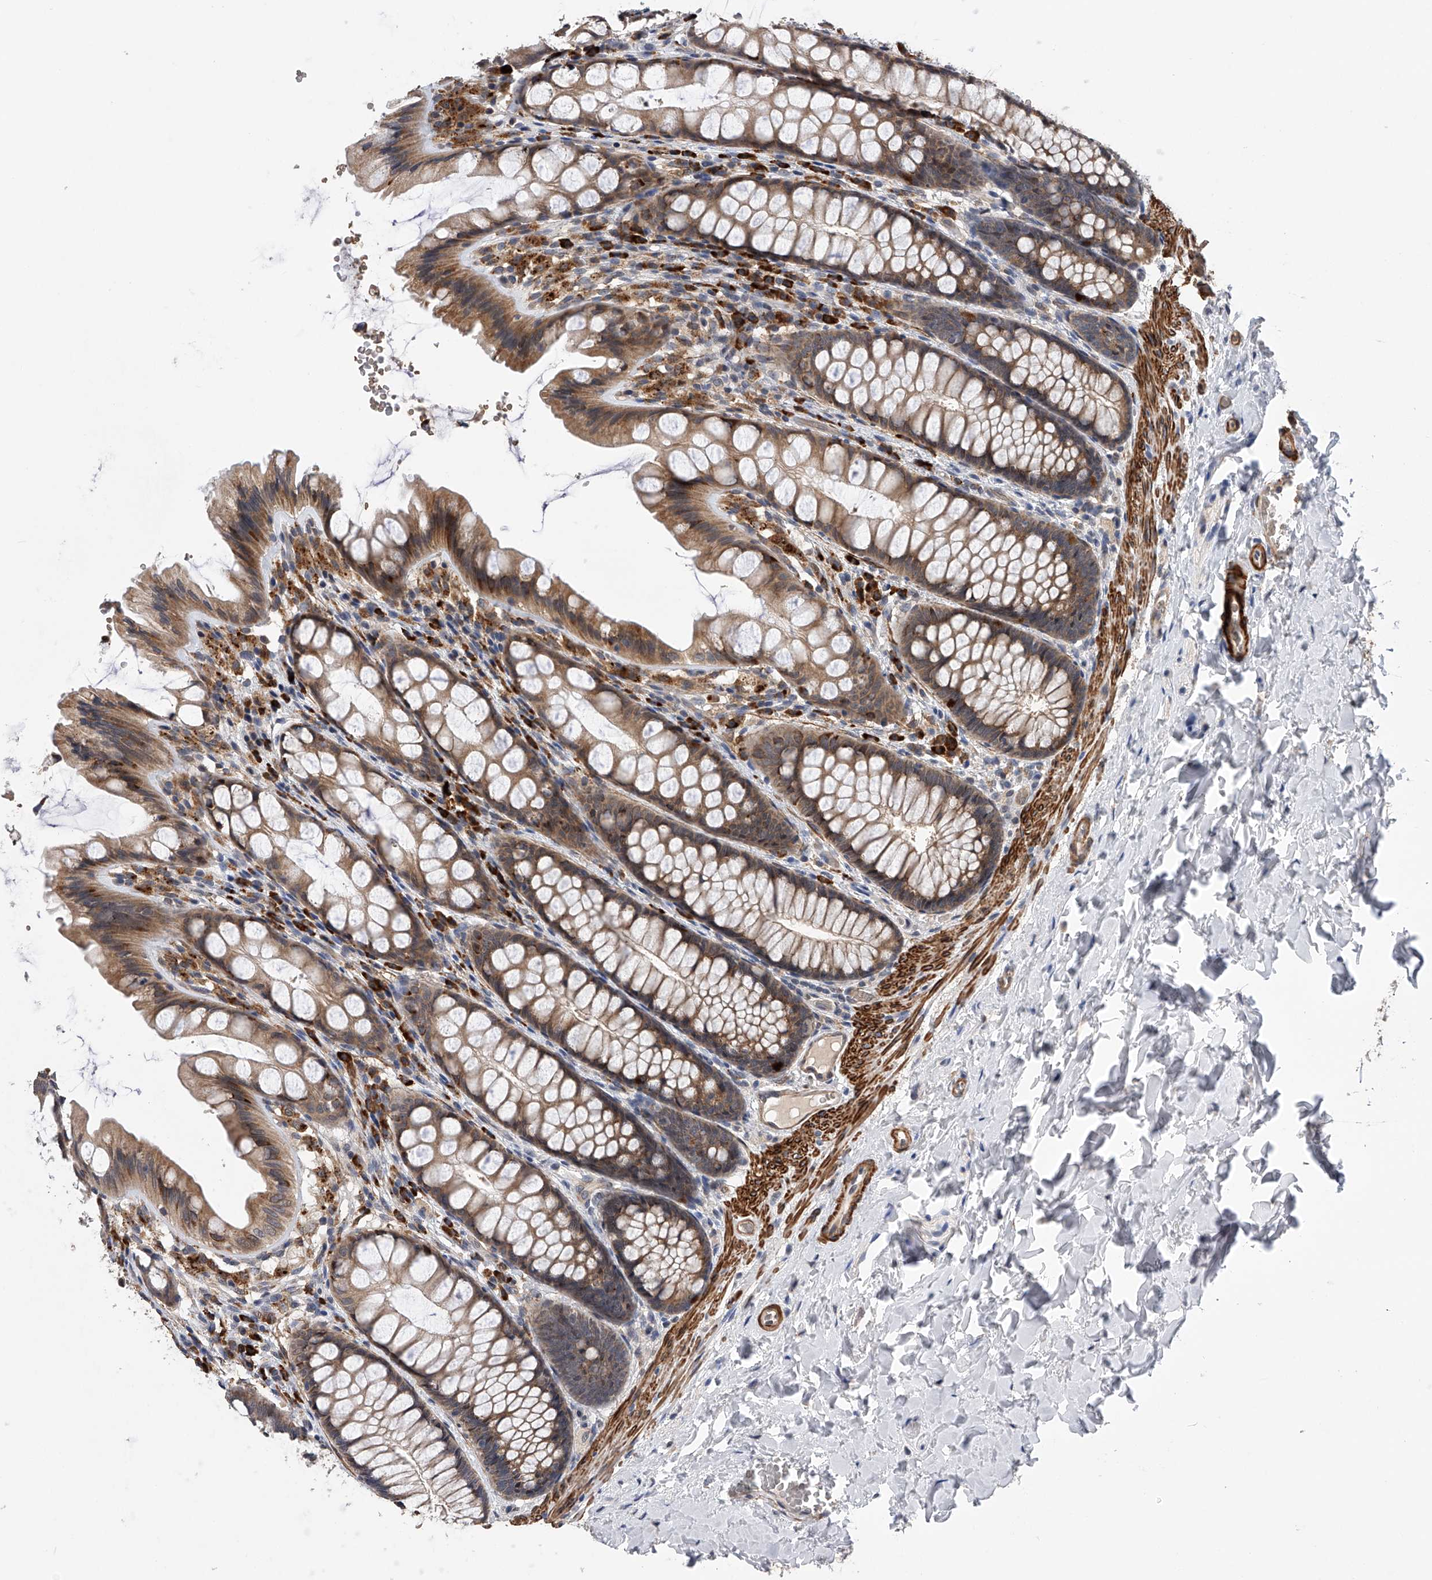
{"staining": {"intensity": "negative", "quantity": "none", "location": "none"}, "tissue": "colon", "cell_type": "Endothelial cells", "image_type": "normal", "snomed": [{"axis": "morphology", "description": "Normal tissue, NOS"}, {"axis": "topography", "description": "Colon"}], "caption": "A photomicrograph of colon stained for a protein displays no brown staining in endothelial cells.", "gene": "SPOCK1", "patient": {"sex": "male", "age": 47}}